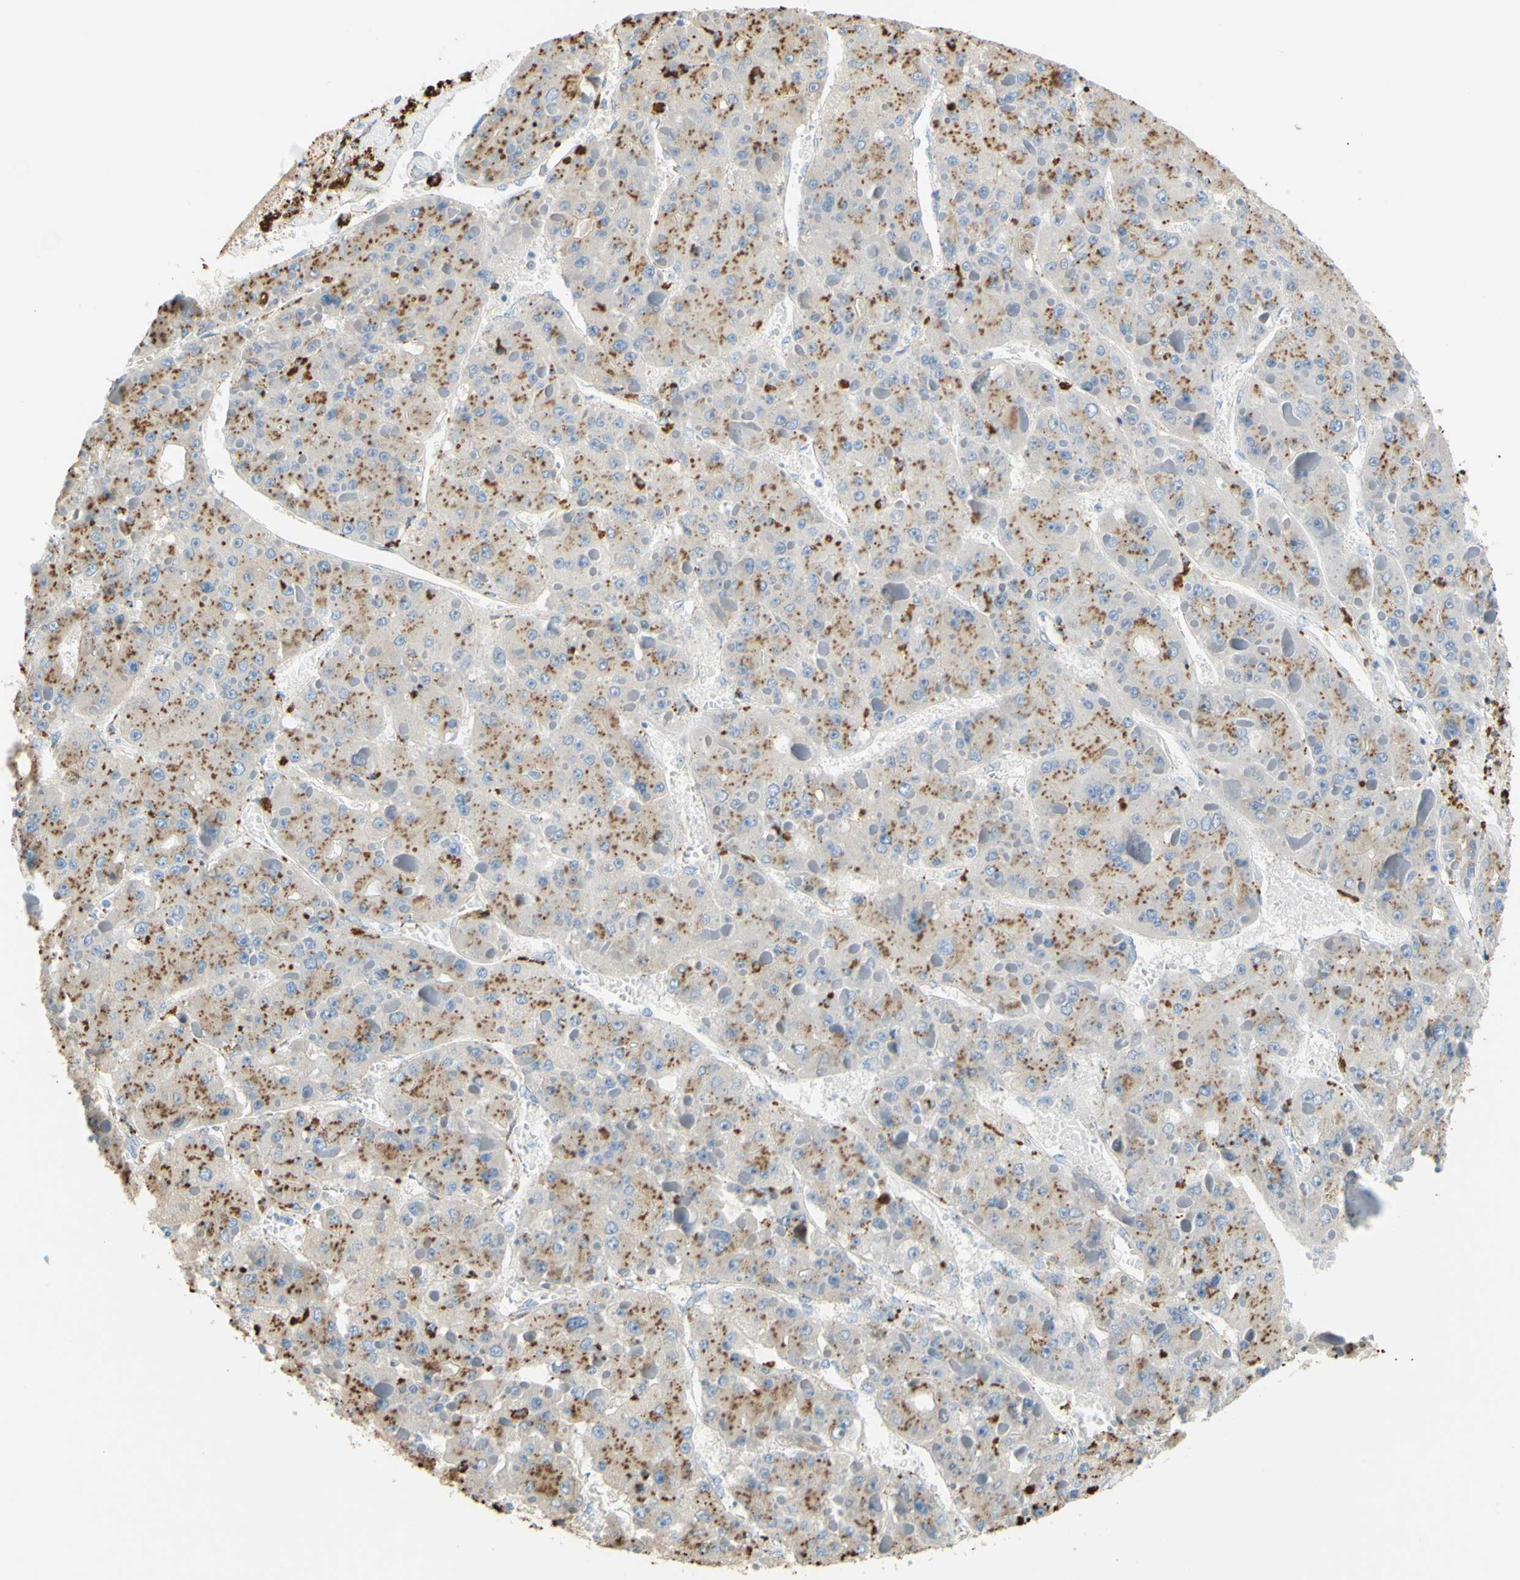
{"staining": {"intensity": "moderate", "quantity": ">75%", "location": "cytoplasmic/membranous"}, "tissue": "liver cancer", "cell_type": "Tumor cells", "image_type": "cancer", "snomed": [{"axis": "morphology", "description": "Carcinoma, Hepatocellular, NOS"}, {"axis": "topography", "description": "Liver"}], "caption": "An image showing moderate cytoplasmic/membranous staining in about >75% of tumor cells in liver hepatocellular carcinoma, as visualized by brown immunohistochemical staining.", "gene": "CTSD", "patient": {"sex": "female", "age": 73}}